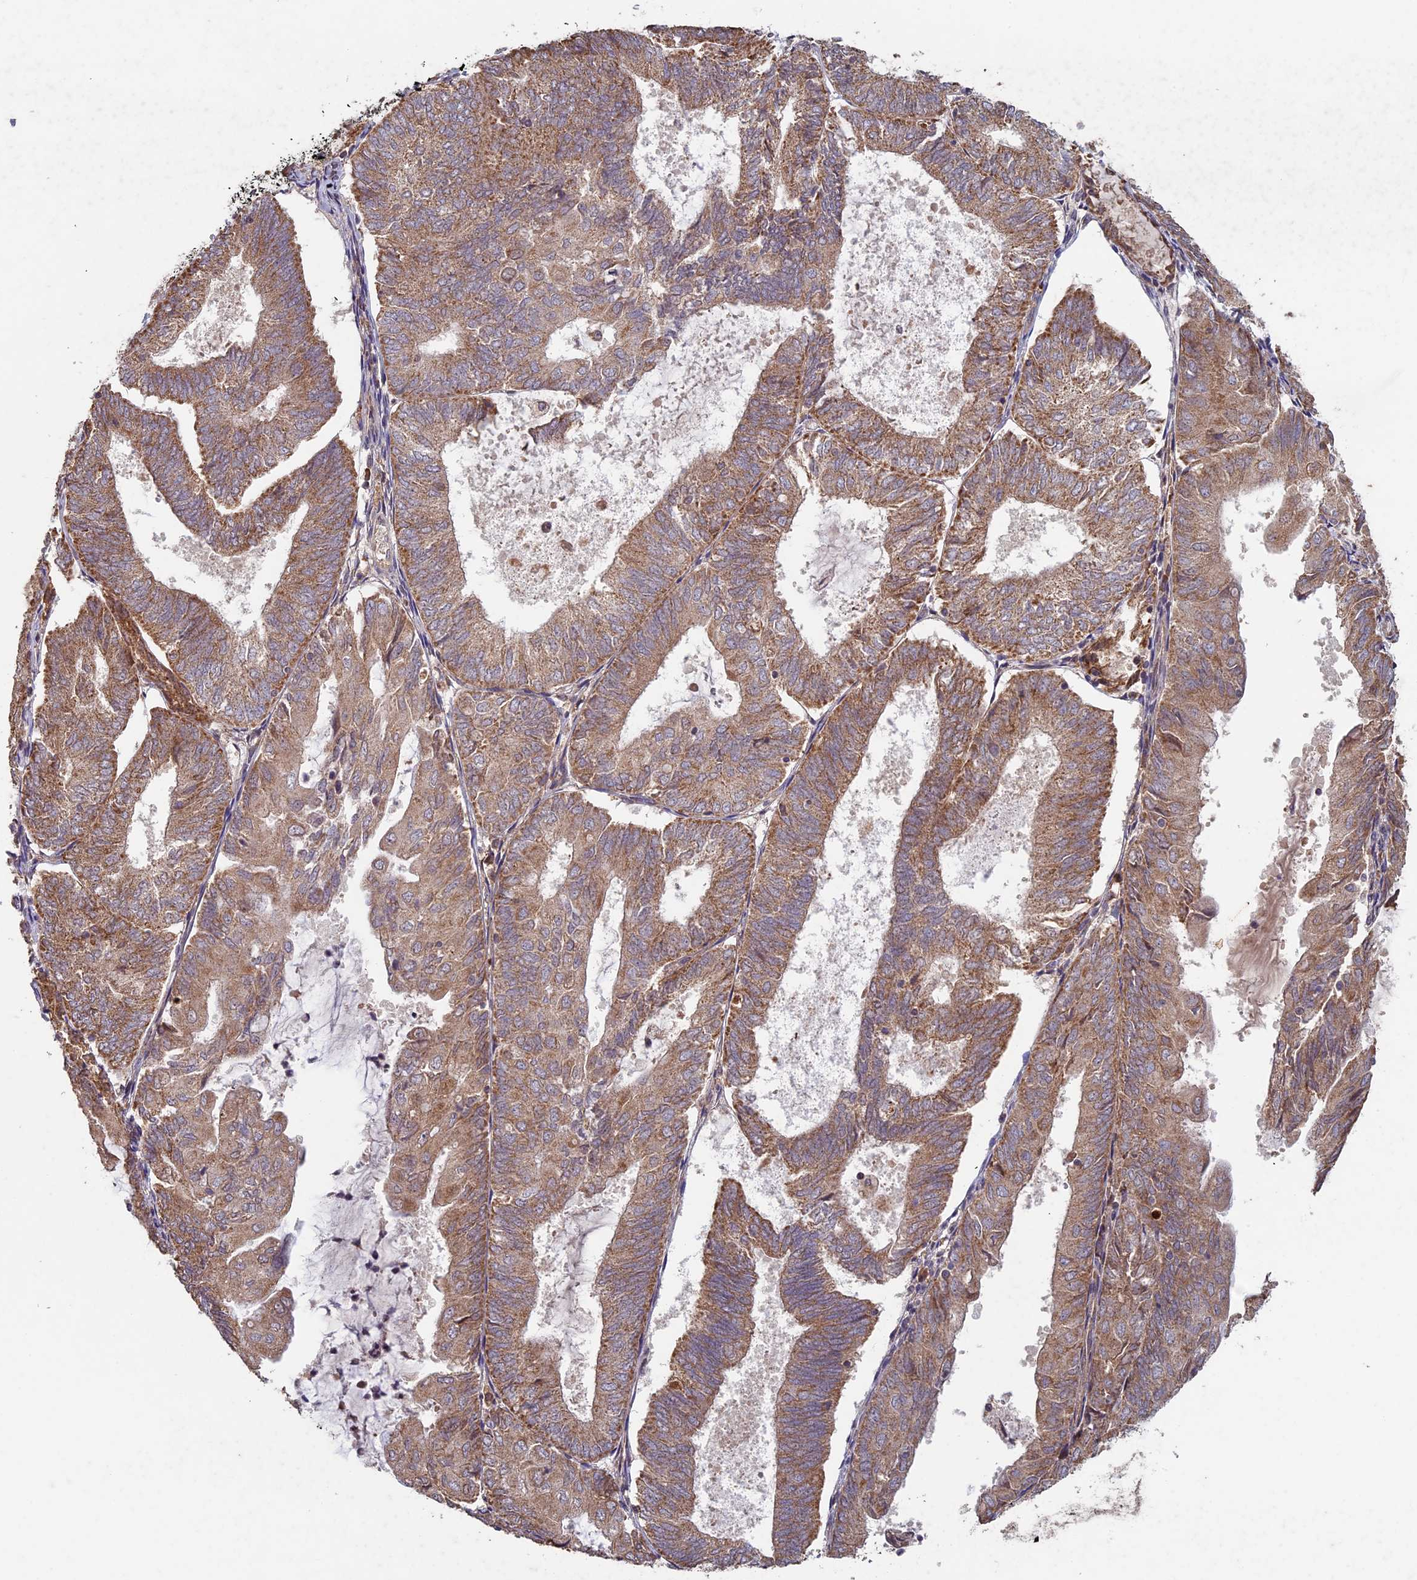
{"staining": {"intensity": "moderate", "quantity": ">75%", "location": "cytoplasmic/membranous"}, "tissue": "endometrial cancer", "cell_type": "Tumor cells", "image_type": "cancer", "snomed": [{"axis": "morphology", "description": "Adenocarcinoma, NOS"}, {"axis": "topography", "description": "Endometrium"}], "caption": "An image of adenocarcinoma (endometrial) stained for a protein exhibits moderate cytoplasmic/membranous brown staining in tumor cells.", "gene": "RCCD1", "patient": {"sex": "female", "age": 81}}